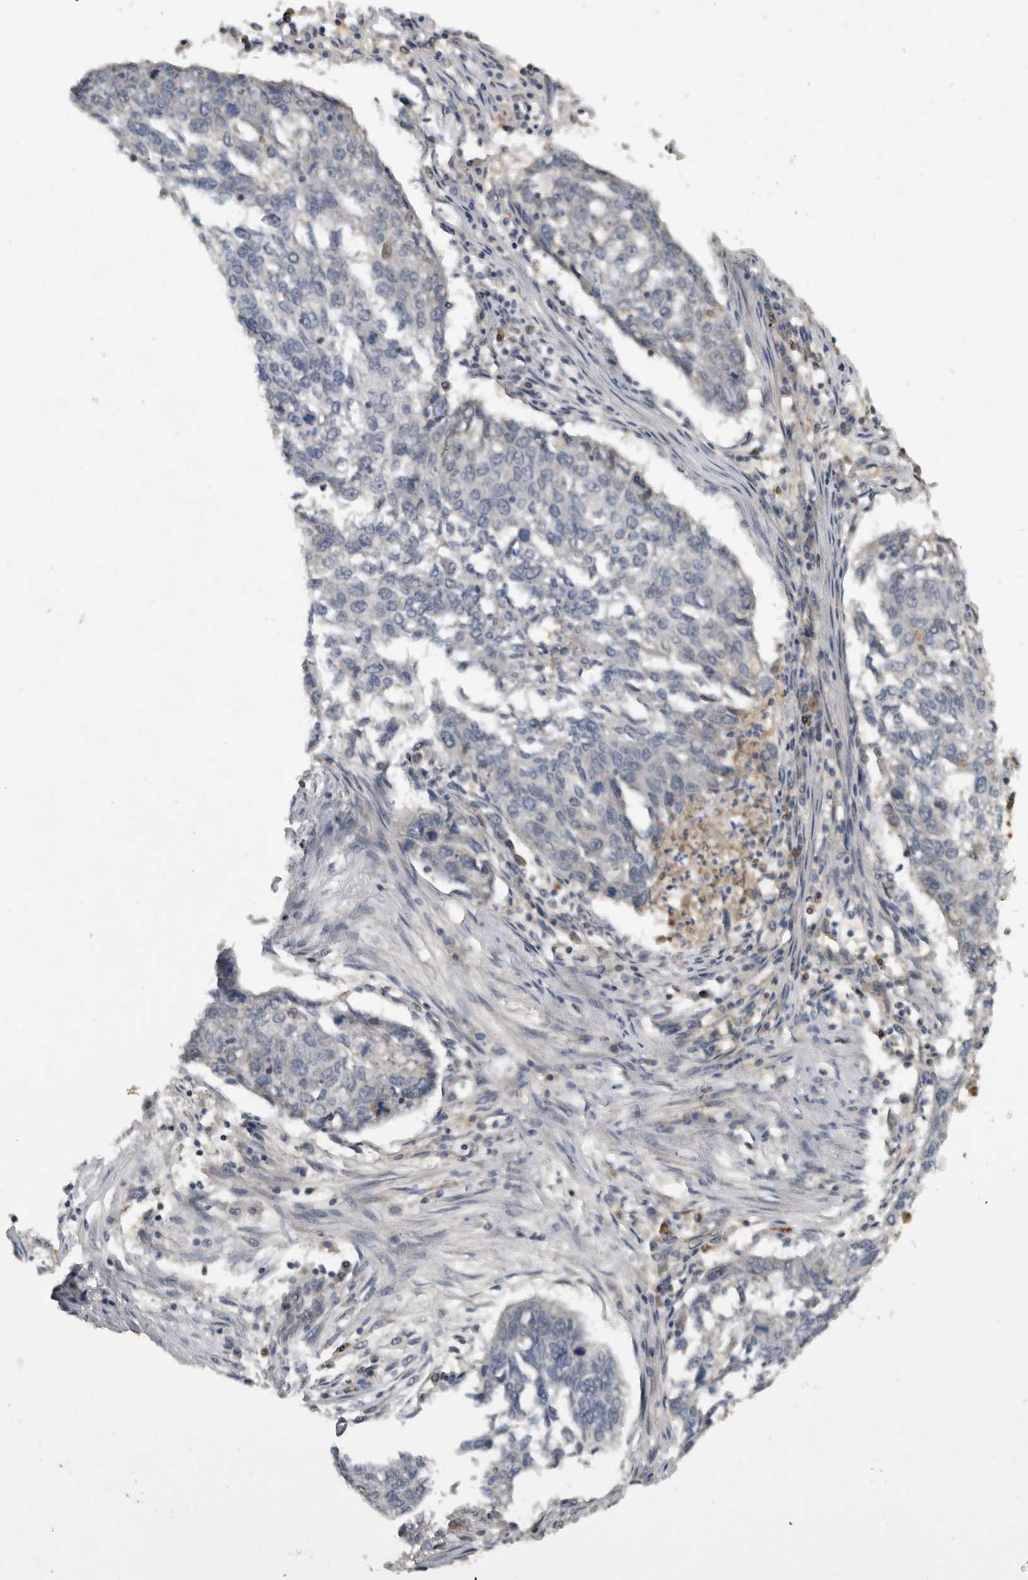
{"staining": {"intensity": "negative", "quantity": "none", "location": "none"}, "tissue": "lung cancer", "cell_type": "Tumor cells", "image_type": "cancer", "snomed": [{"axis": "morphology", "description": "Squamous cell carcinoma, NOS"}, {"axis": "topography", "description": "Lung"}], "caption": "Protein analysis of lung squamous cell carcinoma reveals no significant positivity in tumor cells.", "gene": "KCNIP1", "patient": {"sex": "female", "age": 63}}